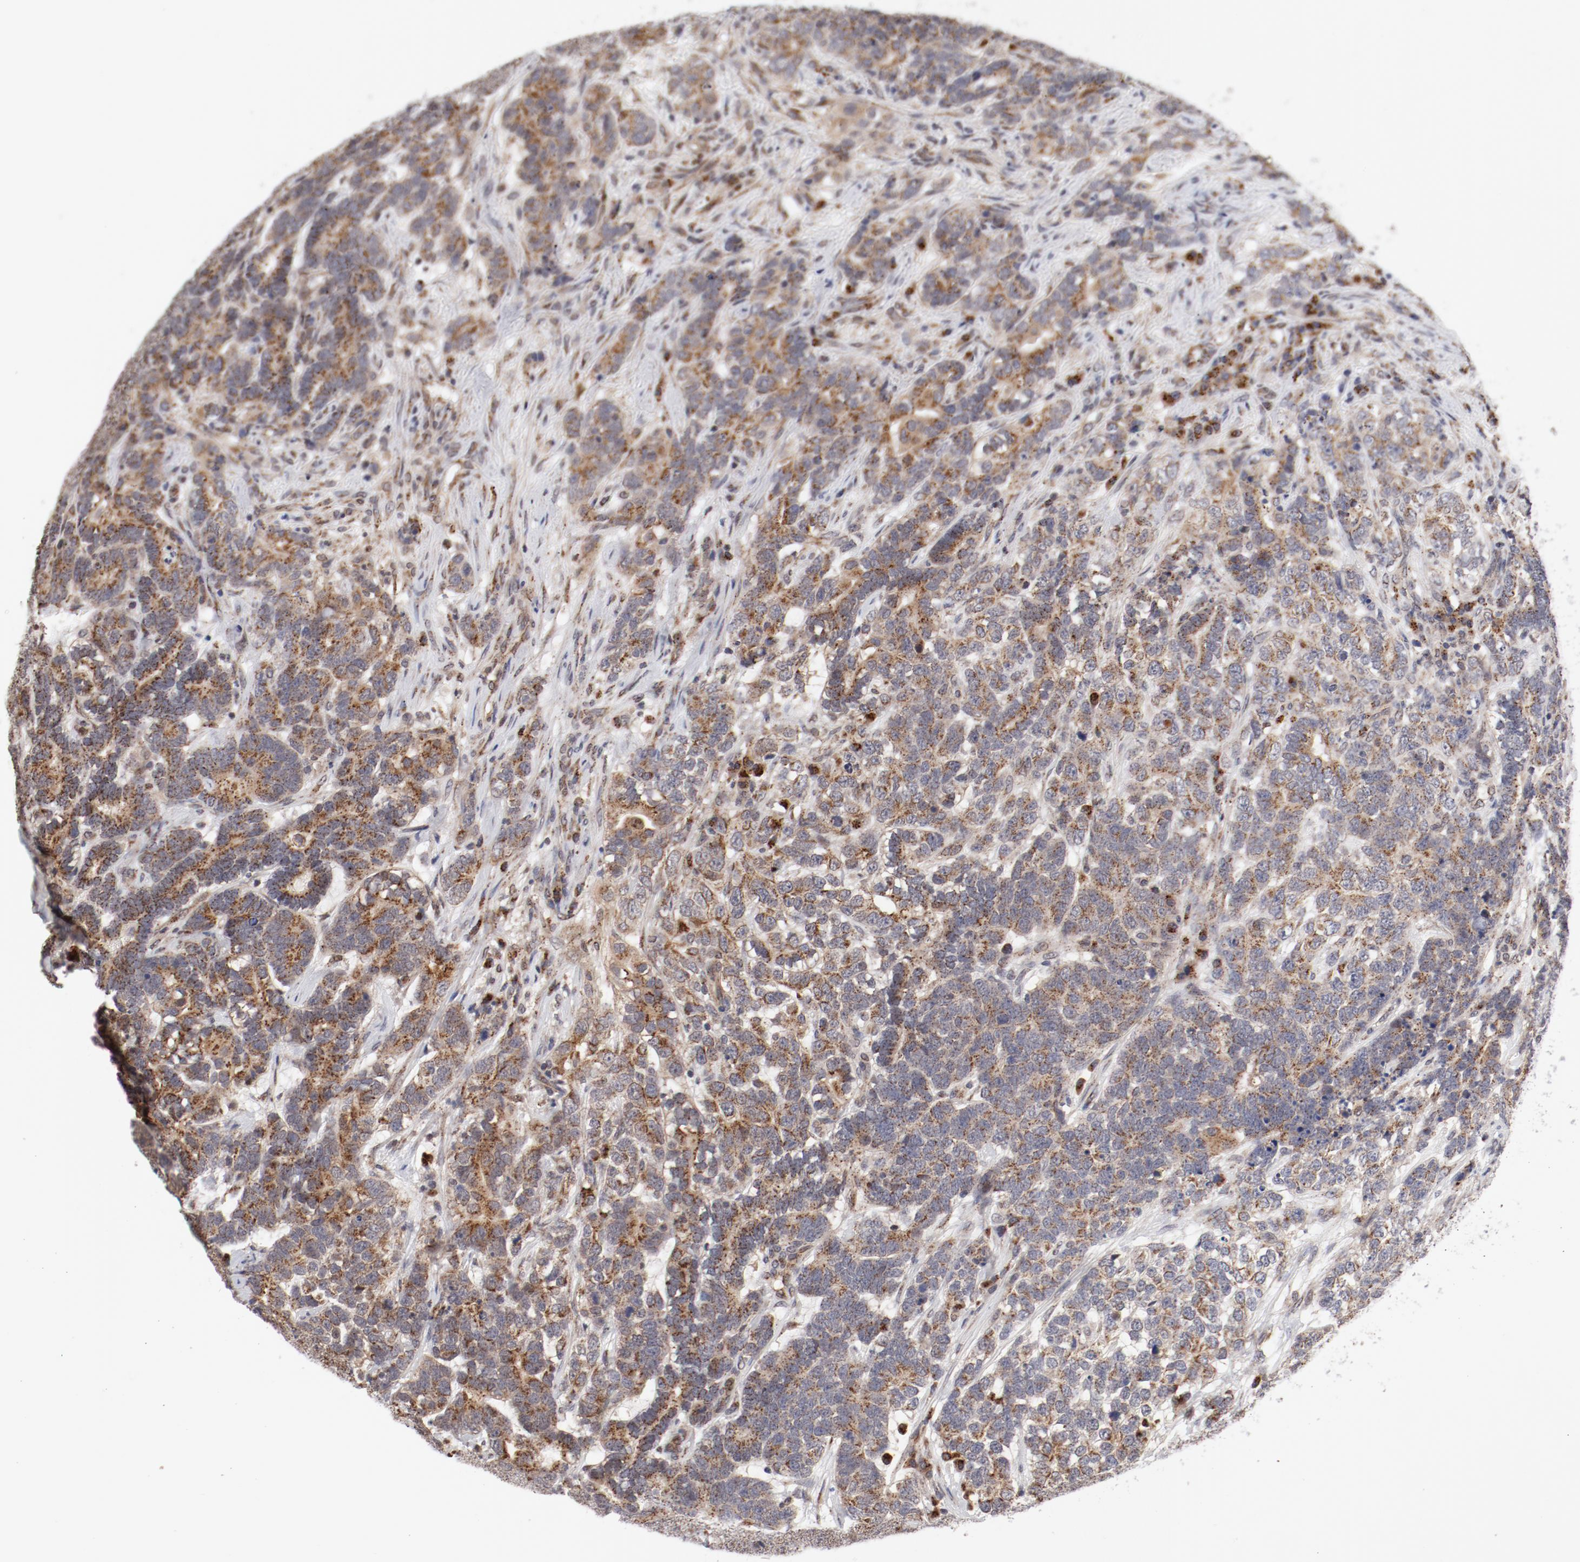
{"staining": {"intensity": "weak", "quantity": "25%-75%", "location": "cytoplasmic/membranous"}, "tissue": "testis cancer", "cell_type": "Tumor cells", "image_type": "cancer", "snomed": [{"axis": "morphology", "description": "Carcinoma, Embryonal, NOS"}, {"axis": "topography", "description": "Testis"}], "caption": "IHC image of human testis cancer stained for a protein (brown), which demonstrates low levels of weak cytoplasmic/membranous positivity in approximately 25%-75% of tumor cells.", "gene": "RPL12", "patient": {"sex": "male", "age": 26}}